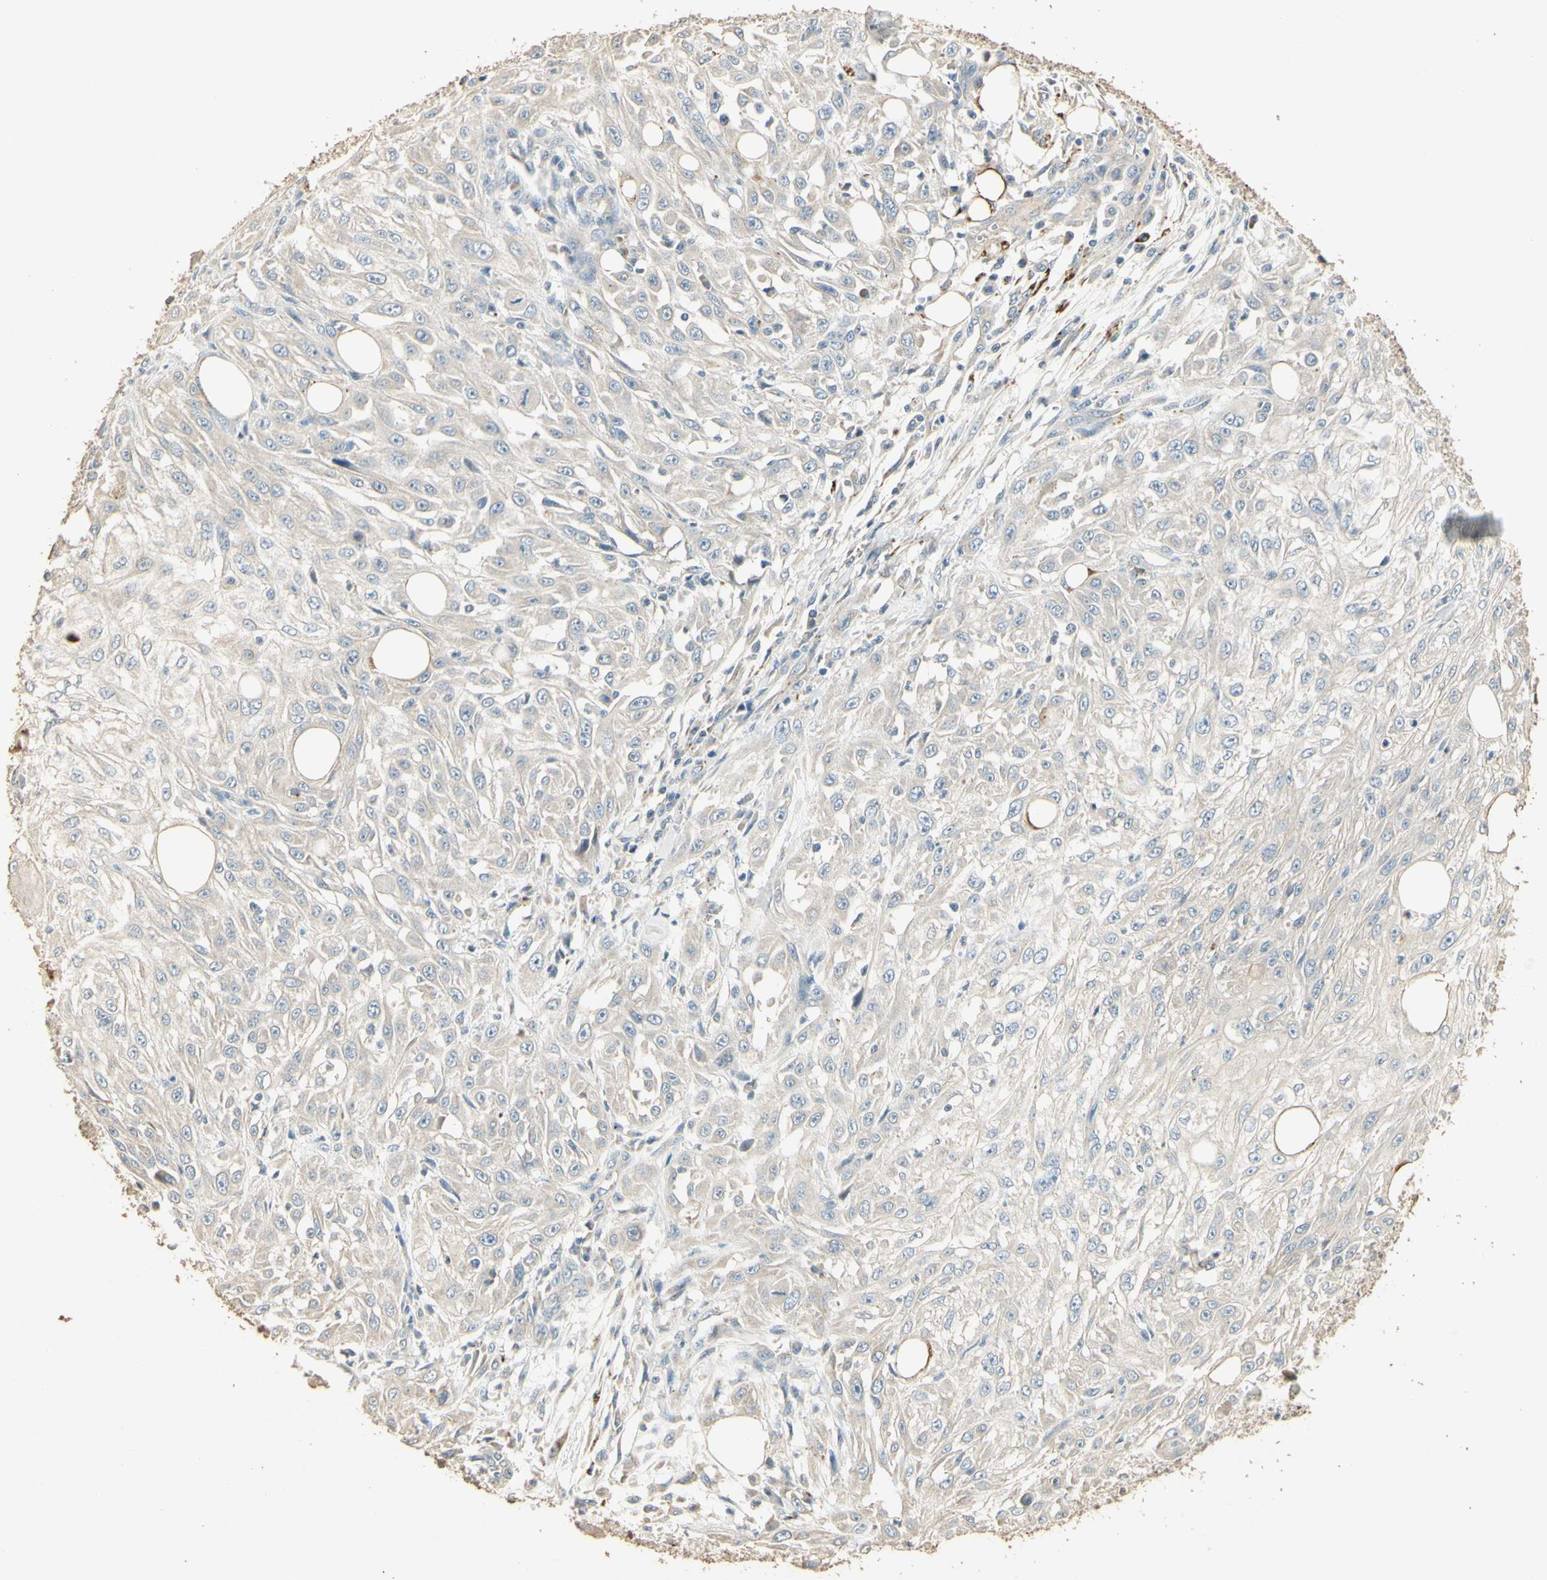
{"staining": {"intensity": "negative", "quantity": "none", "location": "none"}, "tissue": "skin cancer", "cell_type": "Tumor cells", "image_type": "cancer", "snomed": [{"axis": "morphology", "description": "Squamous cell carcinoma, NOS"}, {"axis": "topography", "description": "Skin"}], "caption": "The photomicrograph reveals no significant staining in tumor cells of skin squamous cell carcinoma. (DAB (3,3'-diaminobenzidine) immunohistochemistry, high magnification).", "gene": "ARHGEF17", "patient": {"sex": "male", "age": 75}}